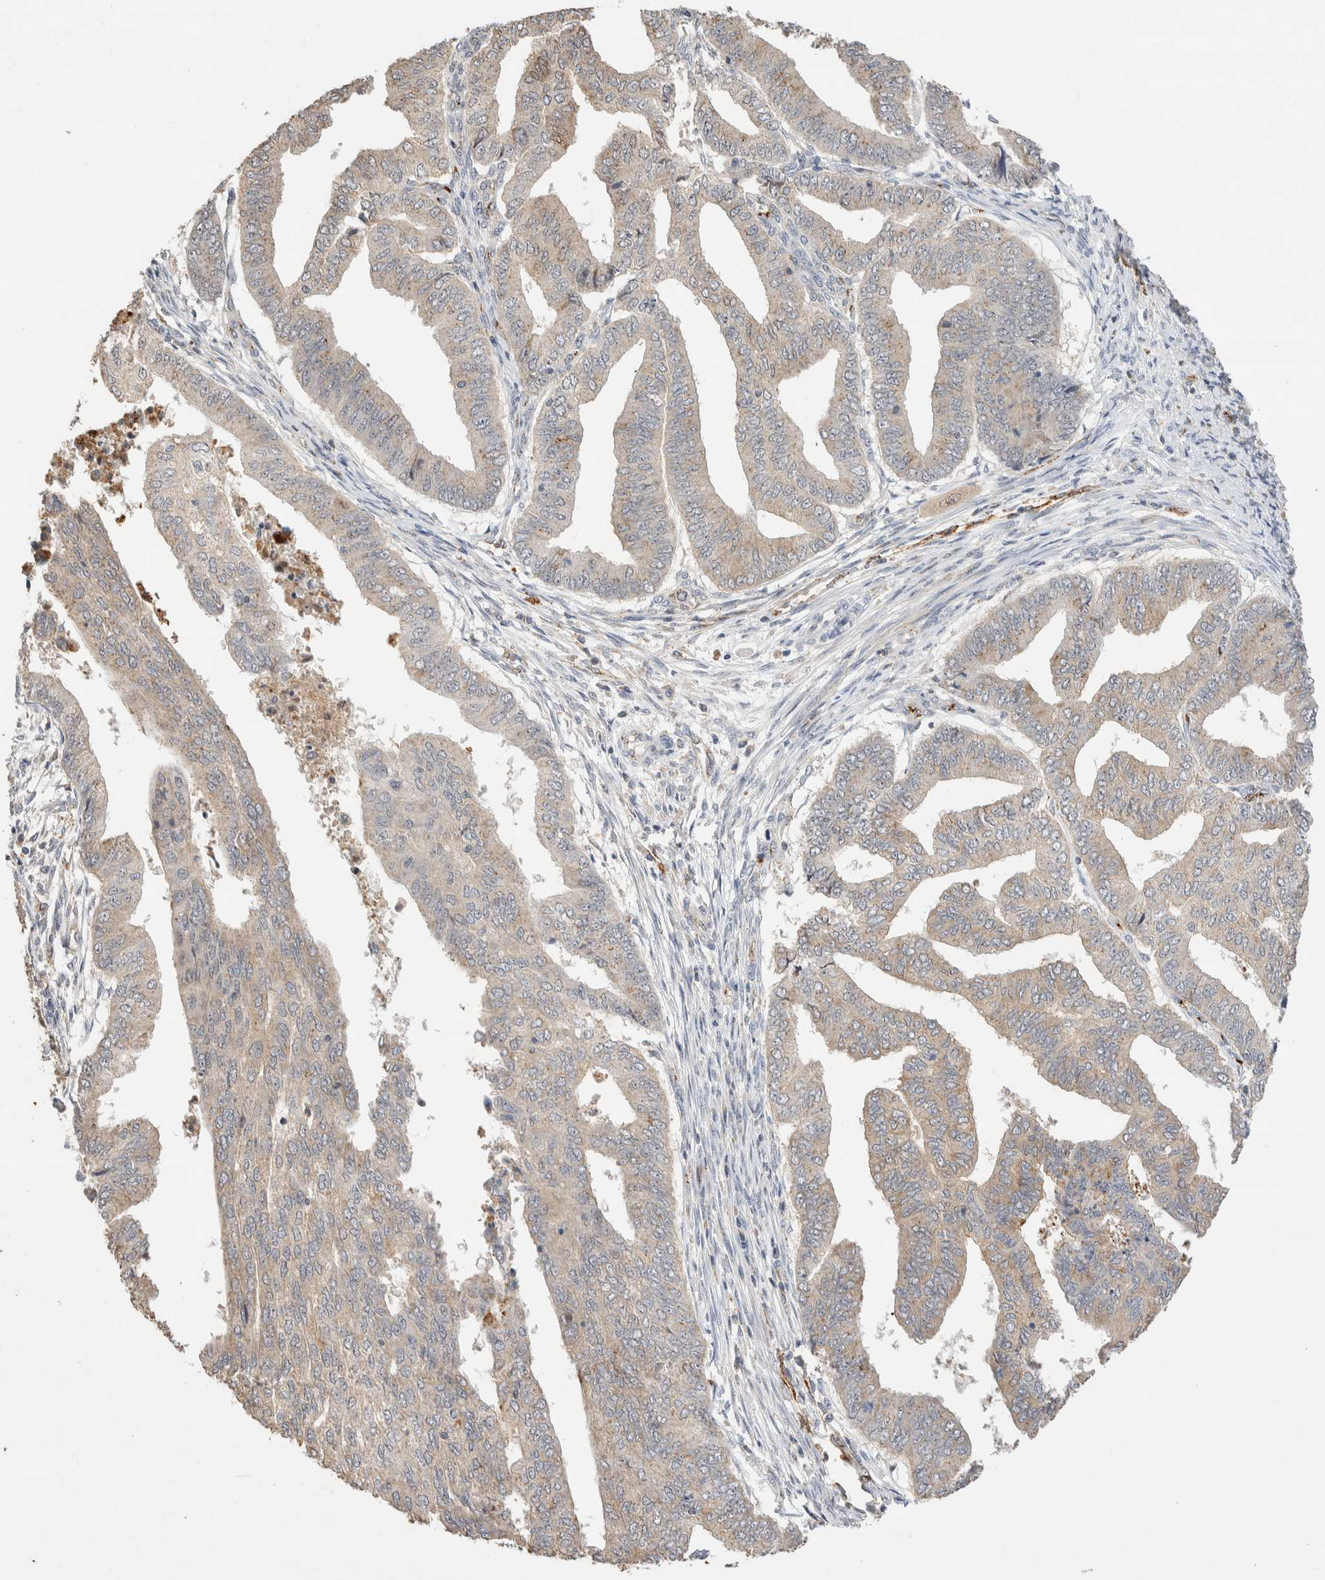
{"staining": {"intensity": "weak", "quantity": "<25%", "location": "cytoplasmic/membranous"}, "tissue": "endometrial cancer", "cell_type": "Tumor cells", "image_type": "cancer", "snomed": [{"axis": "morphology", "description": "Polyp, NOS"}, {"axis": "morphology", "description": "Adenocarcinoma, NOS"}, {"axis": "morphology", "description": "Adenoma, NOS"}, {"axis": "topography", "description": "Endometrium"}], "caption": "A micrograph of endometrial cancer (adenoma) stained for a protein displays no brown staining in tumor cells.", "gene": "NSMAF", "patient": {"sex": "female", "age": 79}}